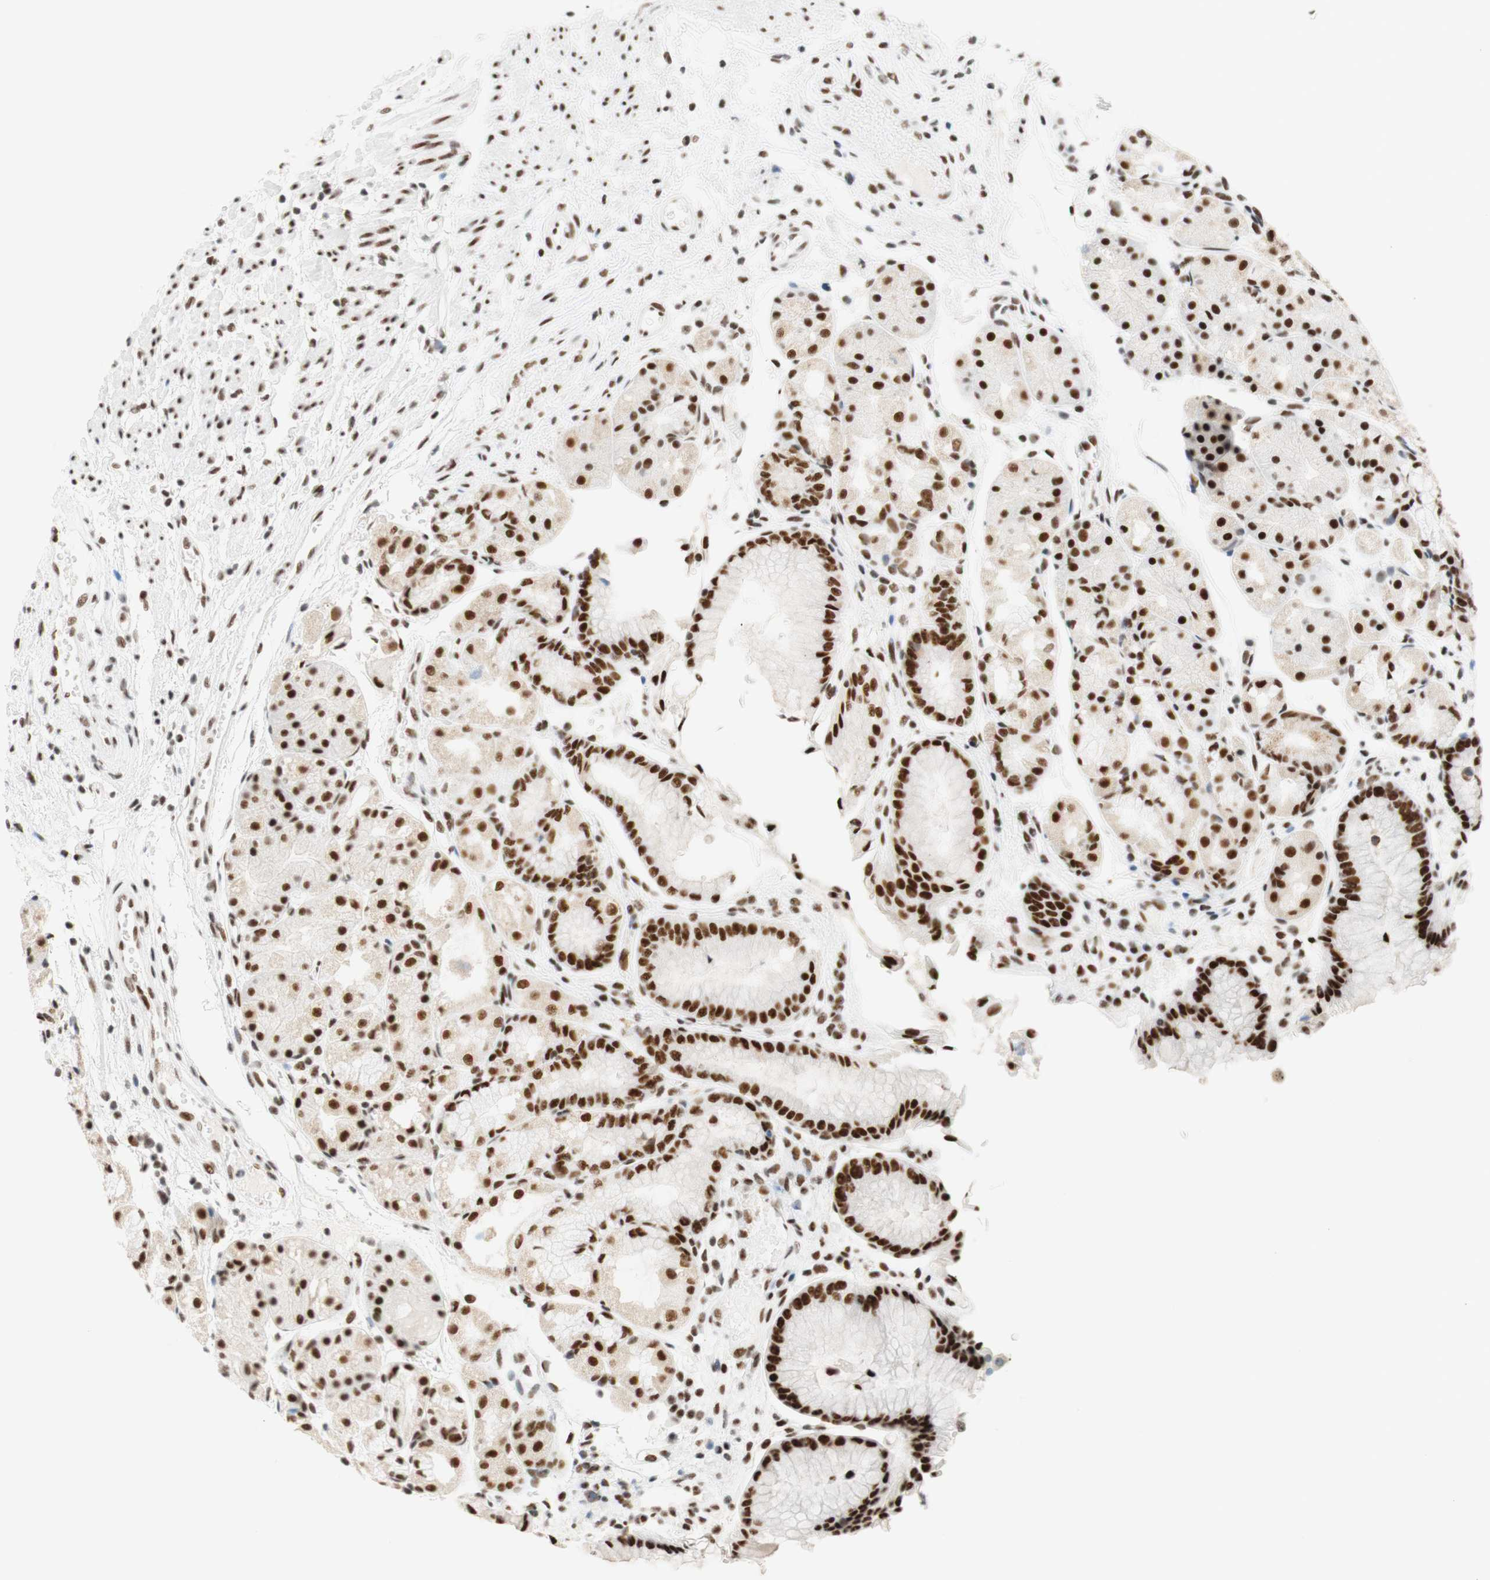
{"staining": {"intensity": "strong", "quantity": ">75%", "location": "nuclear"}, "tissue": "stomach", "cell_type": "Glandular cells", "image_type": "normal", "snomed": [{"axis": "morphology", "description": "Normal tissue, NOS"}, {"axis": "topography", "description": "Stomach, upper"}], "caption": "This is a micrograph of immunohistochemistry (IHC) staining of normal stomach, which shows strong expression in the nuclear of glandular cells.", "gene": "RNF20", "patient": {"sex": "male", "age": 72}}